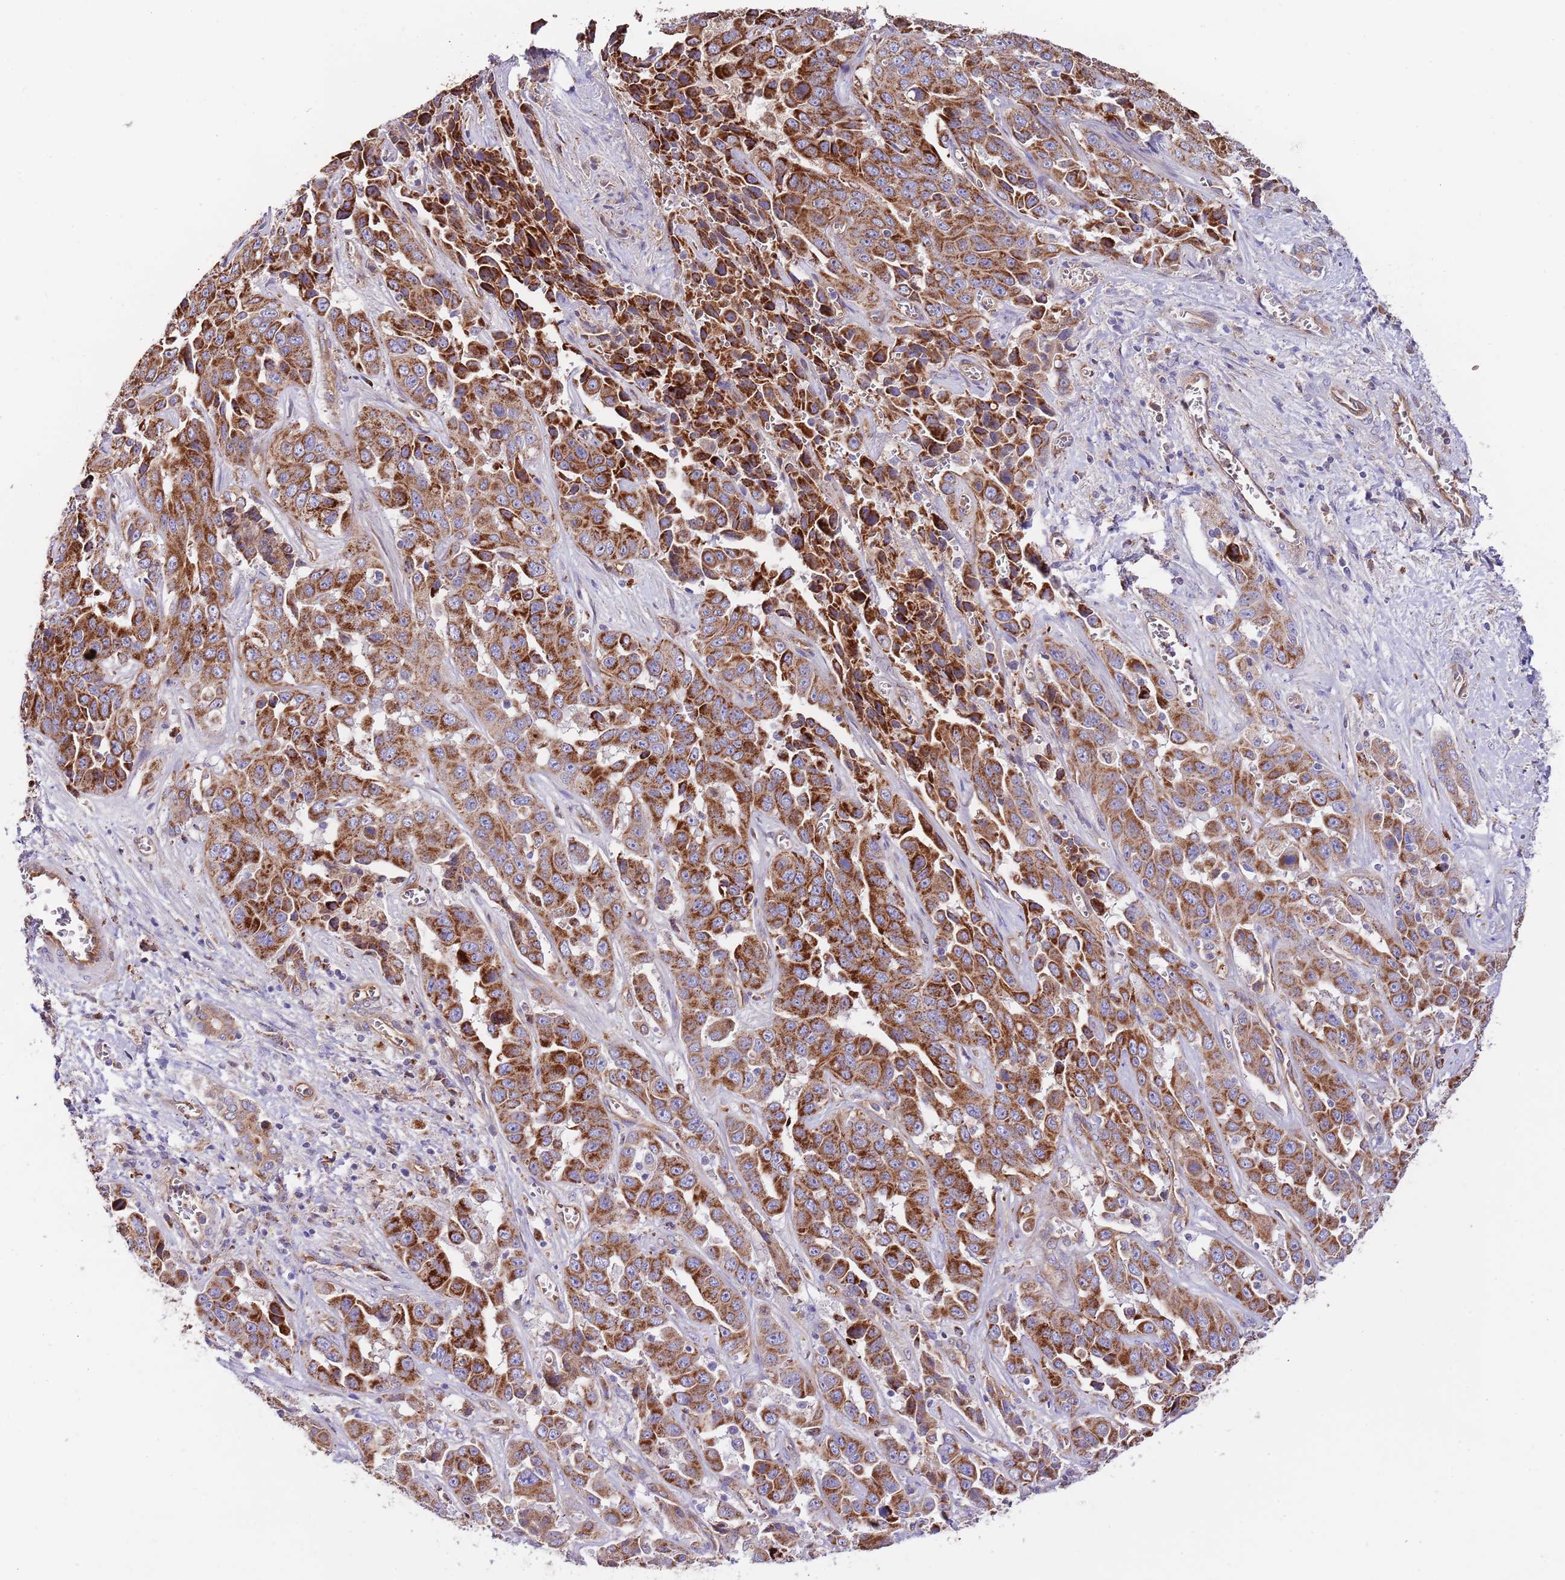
{"staining": {"intensity": "strong", "quantity": ">75%", "location": "cytoplasmic/membranous"}, "tissue": "liver cancer", "cell_type": "Tumor cells", "image_type": "cancer", "snomed": [{"axis": "morphology", "description": "Cholangiocarcinoma"}, {"axis": "topography", "description": "Liver"}], "caption": "The image displays staining of cholangiocarcinoma (liver), revealing strong cytoplasmic/membranous protein positivity (brown color) within tumor cells.", "gene": "DOCK6", "patient": {"sex": "female", "age": 52}}